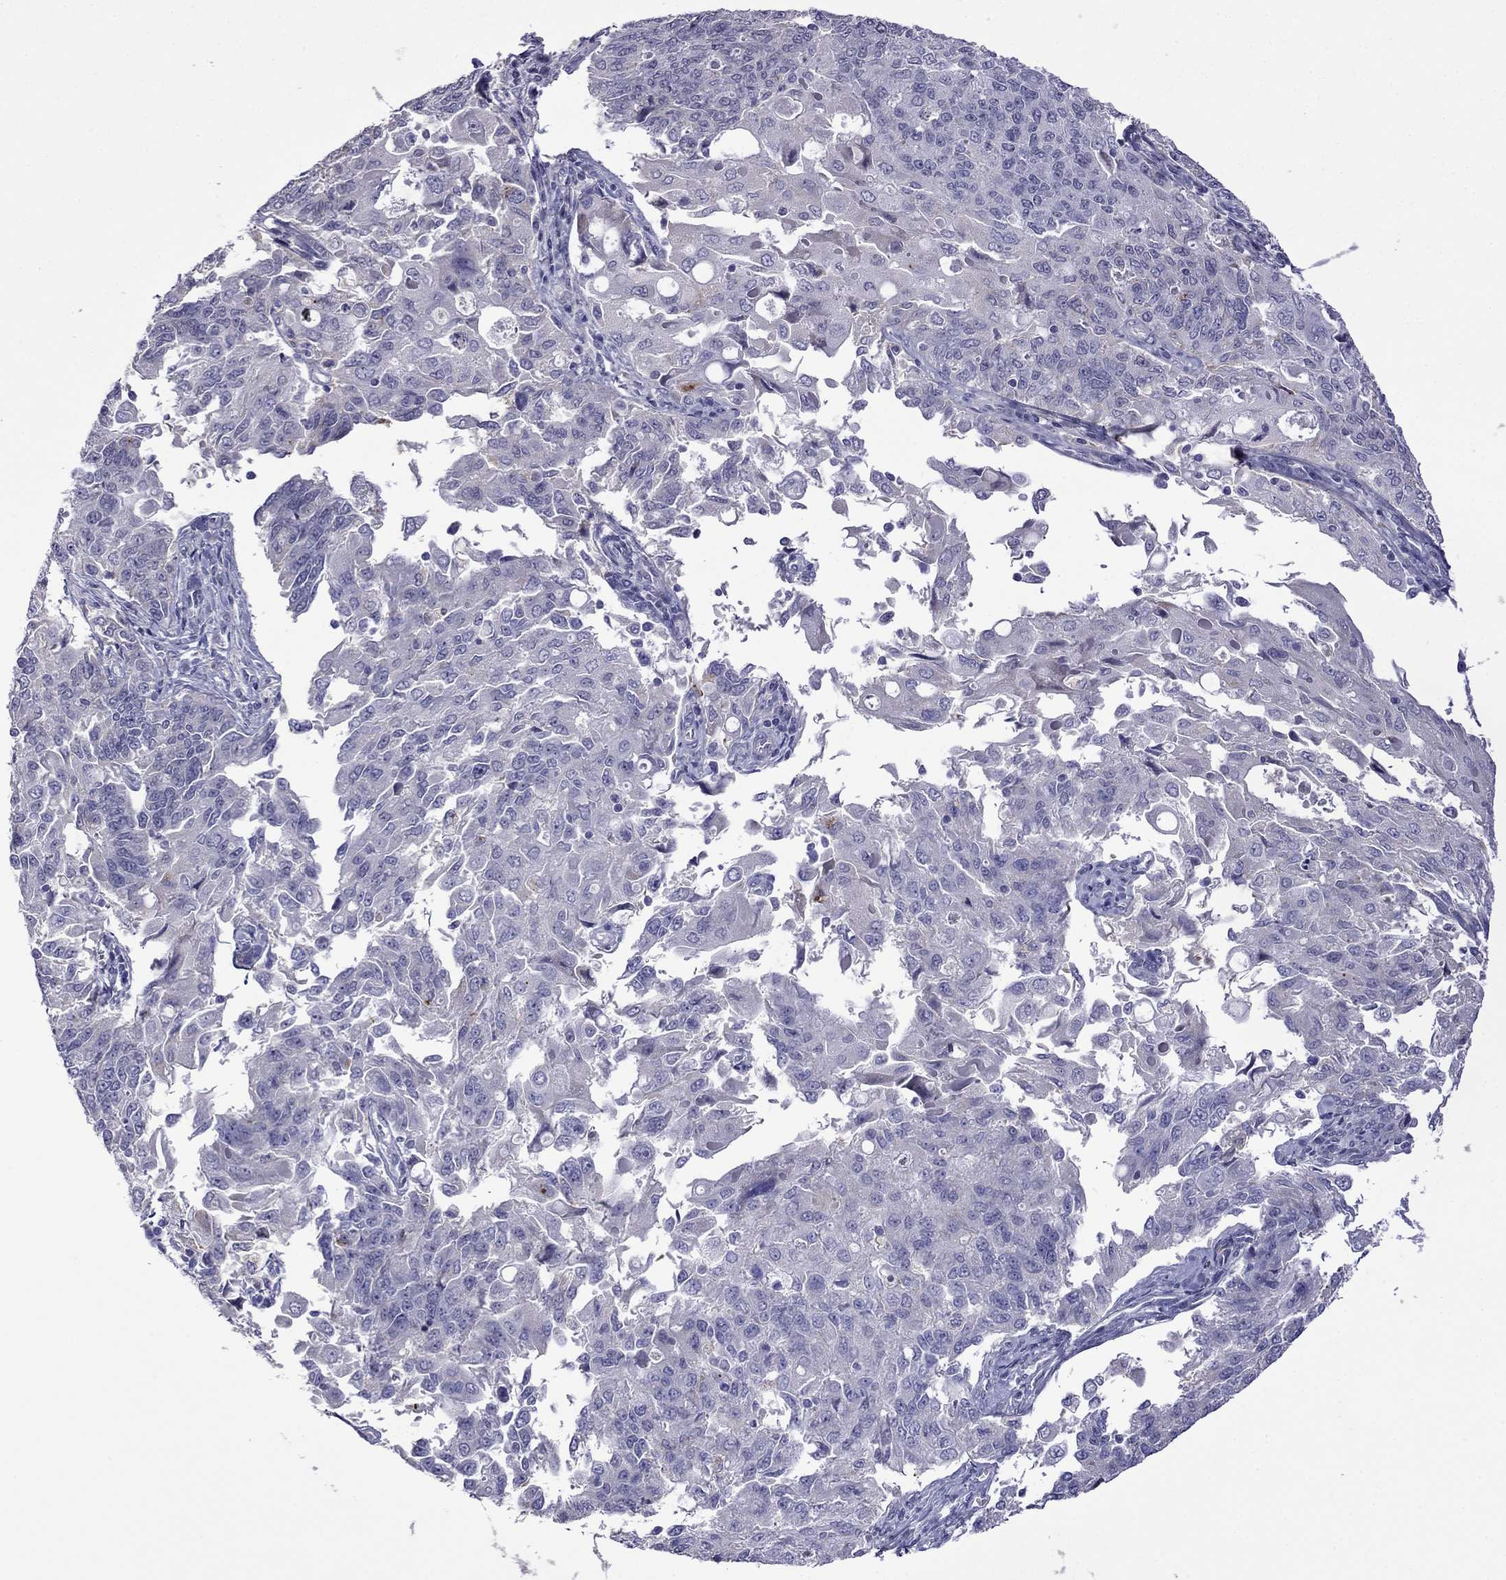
{"staining": {"intensity": "negative", "quantity": "none", "location": "none"}, "tissue": "endometrial cancer", "cell_type": "Tumor cells", "image_type": "cancer", "snomed": [{"axis": "morphology", "description": "Adenocarcinoma, NOS"}, {"axis": "topography", "description": "Endometrium"}], "caption": "The immunohistochemistry image has no significant positivity in tumor cells of endometrial cancer tissue.", "gene": "STAR", "patient": {"sex": "female", "age": 43}}